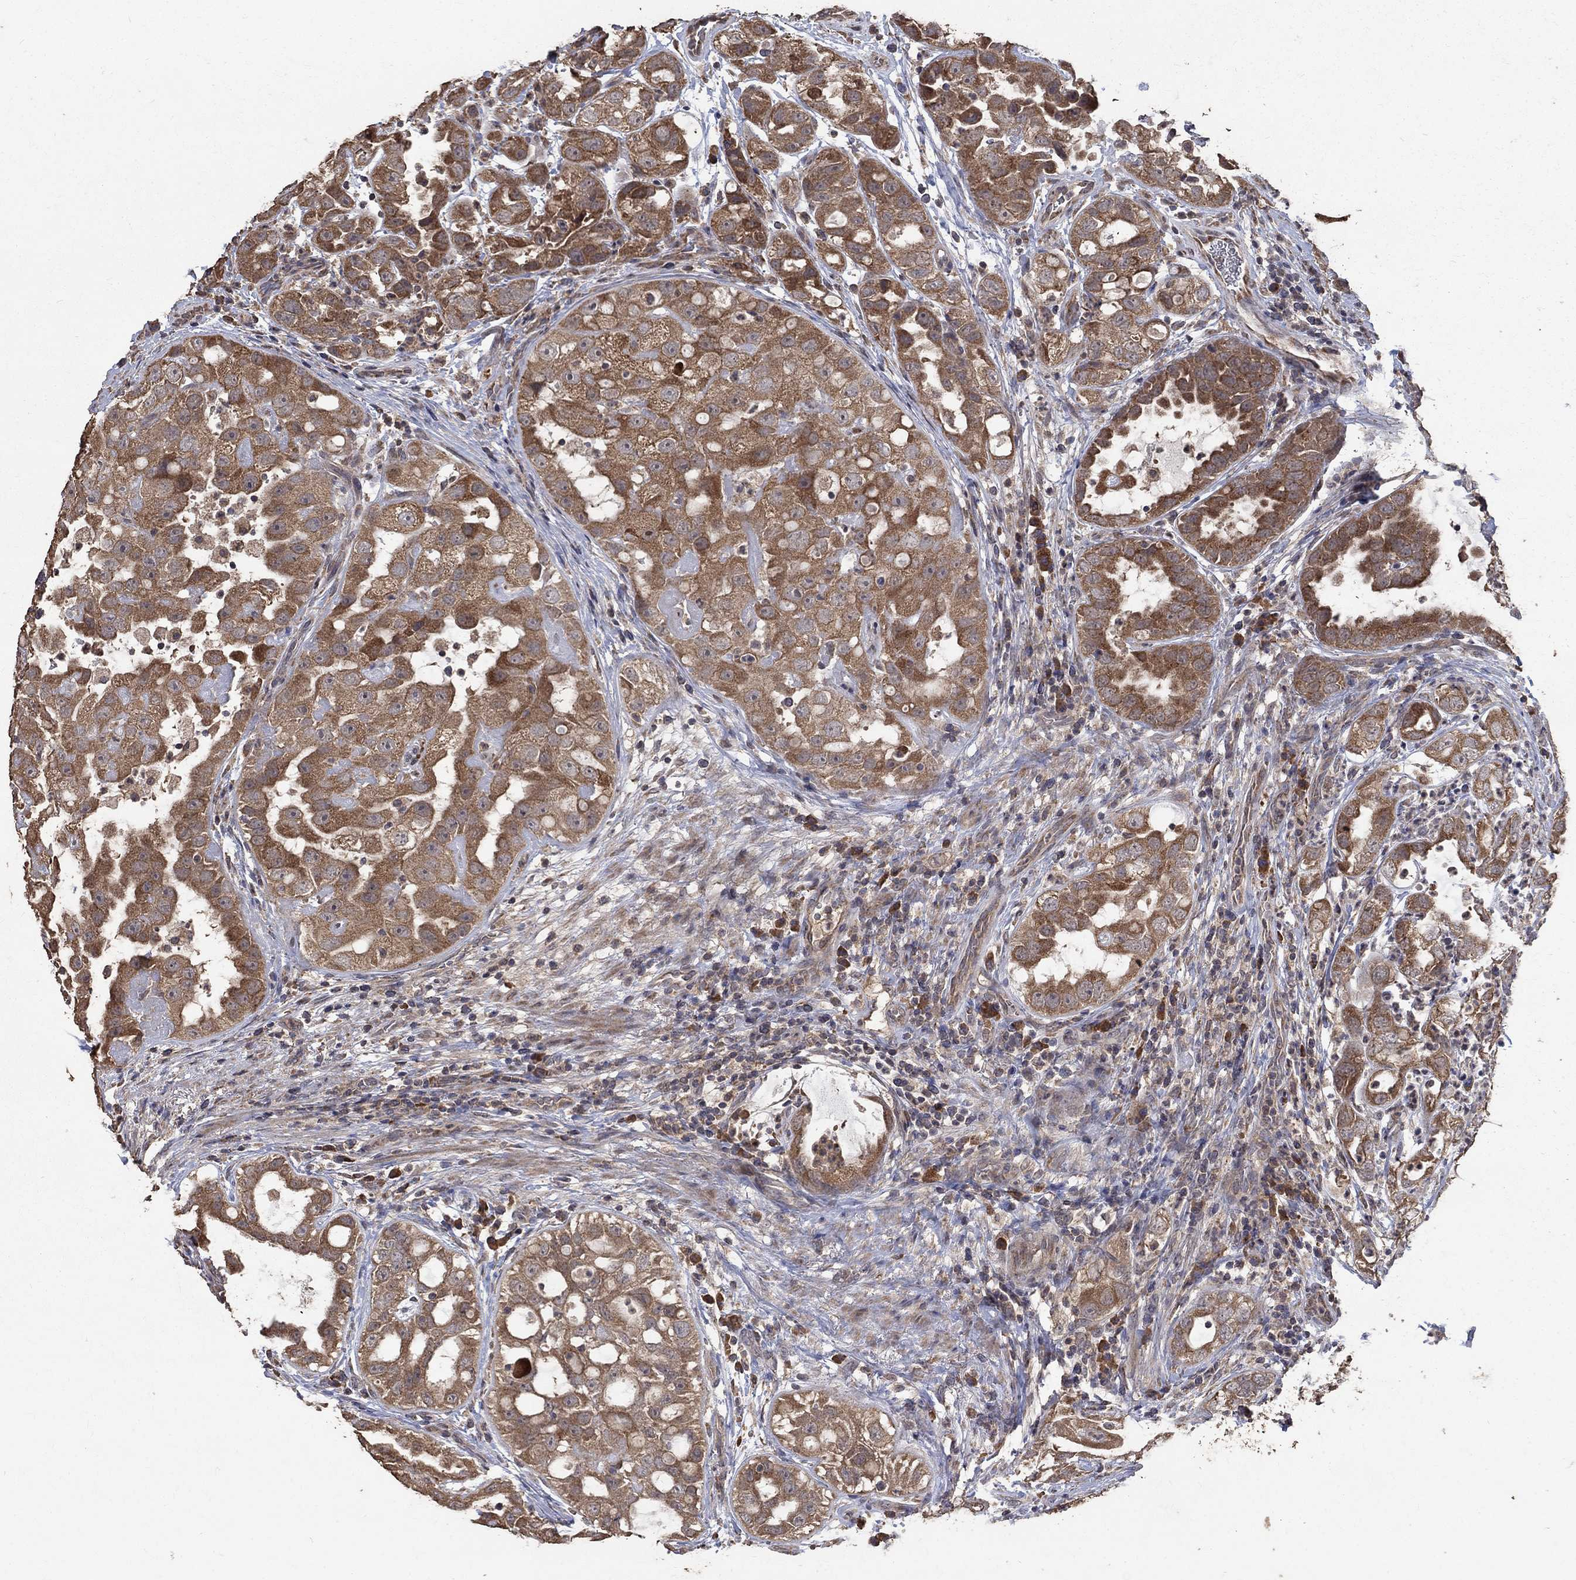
{"staining": {"intensity": "moderate", "quantity": ">75%", "location": "cytoplasmic/membranous"}, "tissue": "urothelial cancer", "cell_type": "Tumor cells", "image_type": "cancer", "snomed": [{"axis": "morphology", "description": "Urothelial carcinoma, High grade"}, {"axis": "topography", "description": "Urinary bladder"}], "caption": "Approximately >75% of tumor cells in urothelial cancer demonstrate moderate cytoplasmic/membranous protein positivity as visualized by brown immunohistochemical staining.", "gene": "C17orf75", "patient": {"sex": "female", "age": 41}}